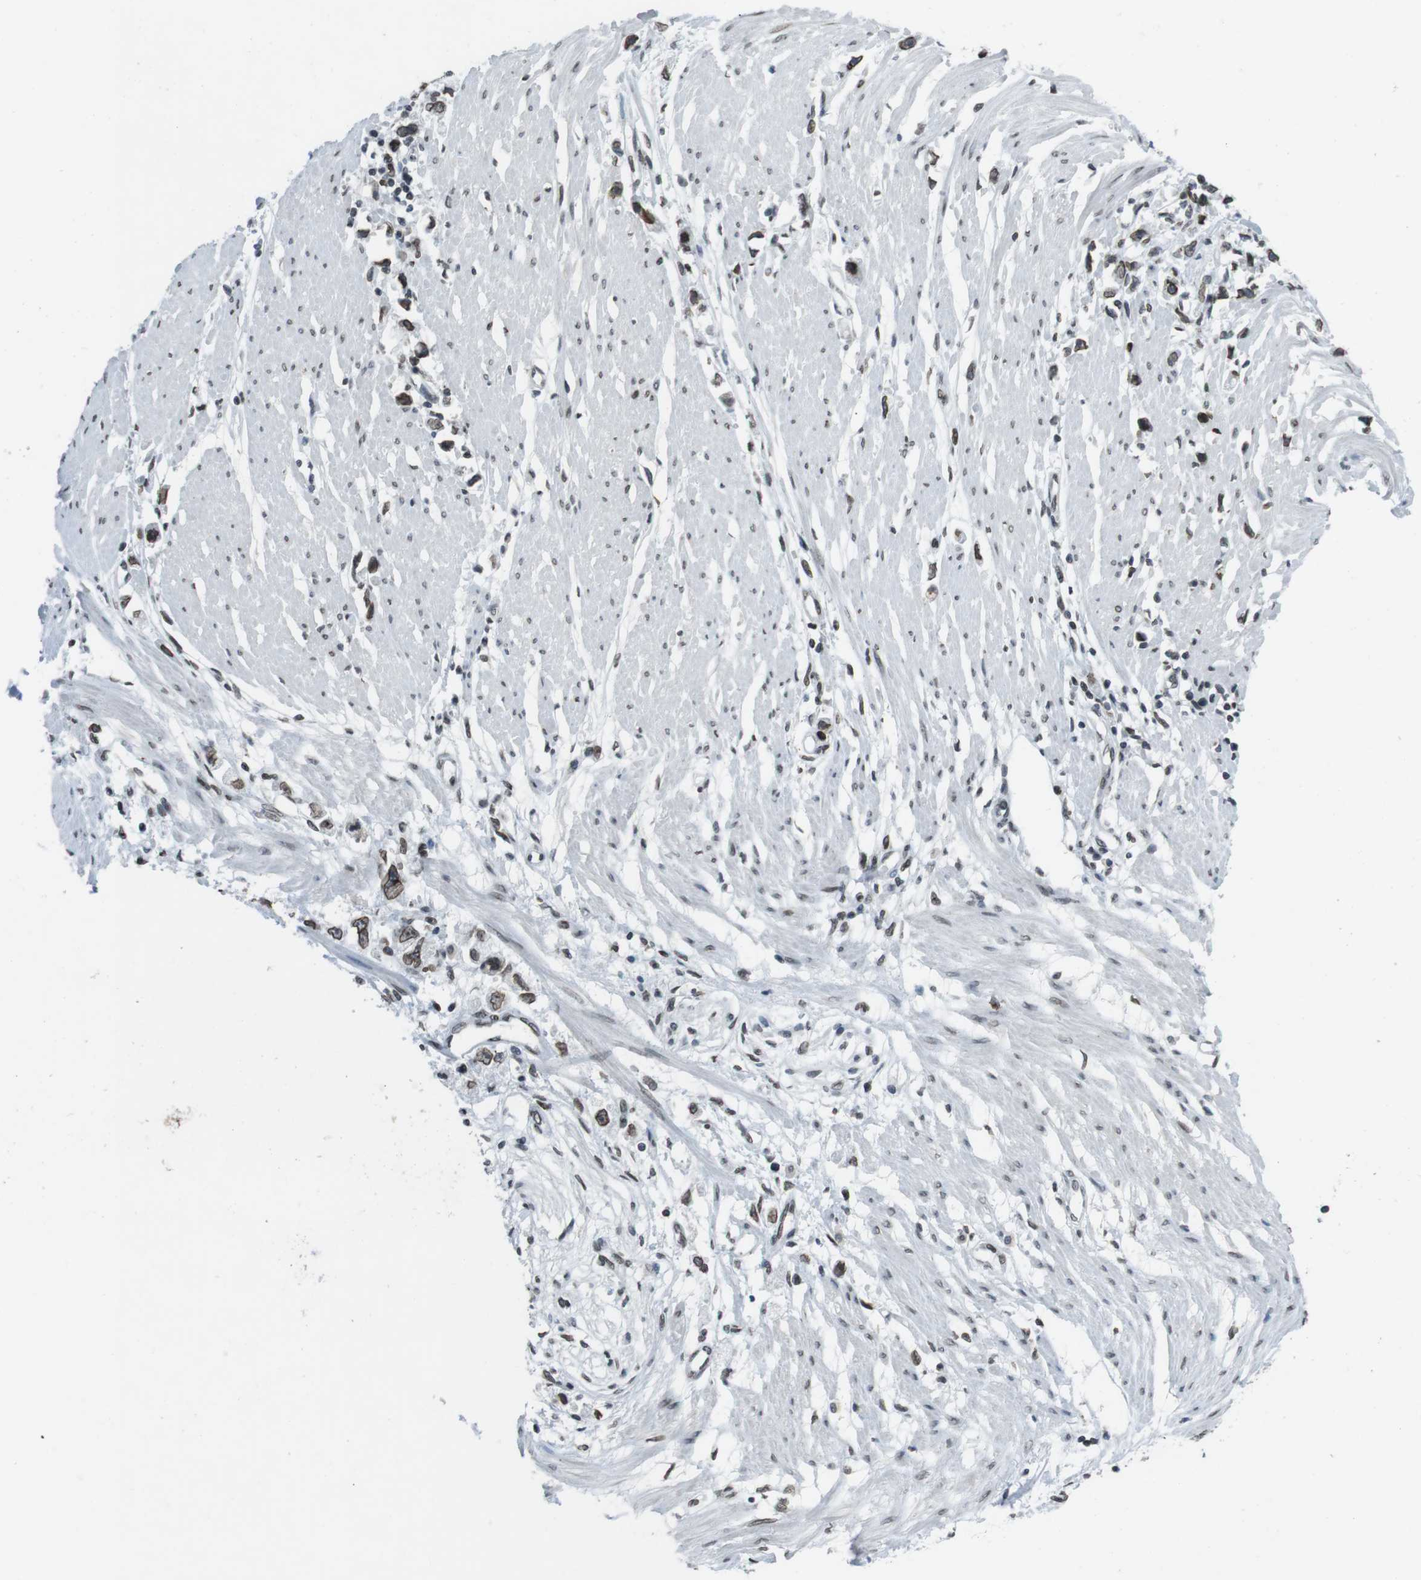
{"staining": {"intensity": "strong", "quantity": ">75%", "location": "cytoplasmic/membranous,nuclear"}, "tissue": "stomach cancer", "cell_type": "Tumor cells", "image_type": "cancer", "snomed": [{"axis": "morphology", "description": "Adenocarcinoma, NOS"}, {"axis": "topography", "description": "Stomach"}], "caption": "Immunohistochemical staining of stomach cancer exhibits high levels of strong cytoplasmic/membranous and nuclear expression in about >75% of tumor cells.", "gene": "MAD1L1", "patient": {"sex": "female", "age": 59}}